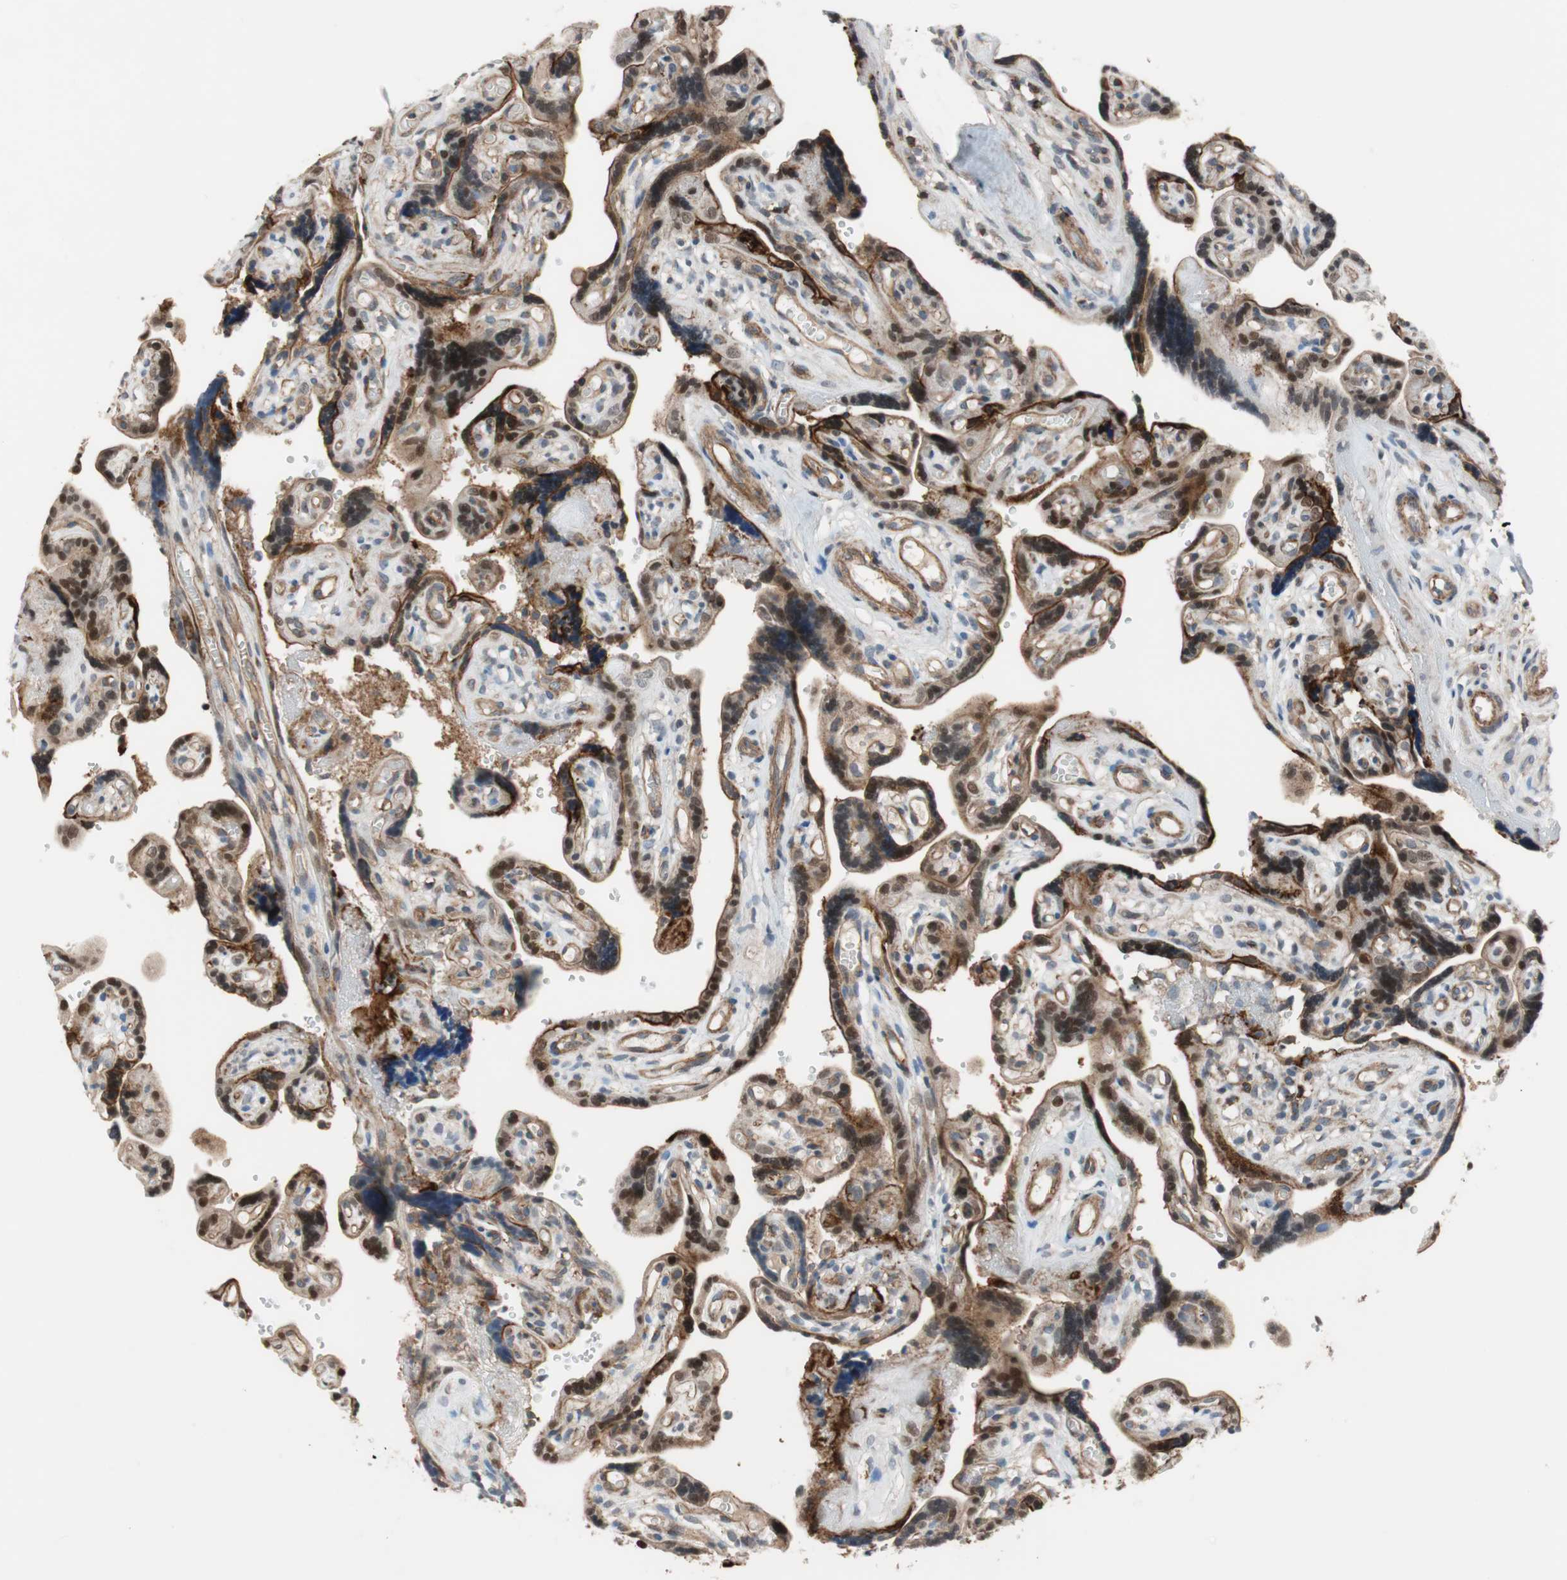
{"staining": {"intensity": "moderate", "quantity": ">75%", "location": "nuclear"}, "tissue": "placenta", "cell_type": "Decidual cells", "image_type": "normal", "snomed": [{"axis": "morphology", "description": "Normal tissue, NOS"}, {"axis": "topography", "description": "Placenta"}], "caption": "Decidual cells display medium levels of moderate nuclear staining in about >75% of cells in unremarkable placenta. The staining was performed using DAB, with brown indicating positive protein expression. Nuclei are stained blue with hematoxylin.", "gene": "GRHL1", "patient": {"sex": "female", "age": 30}}